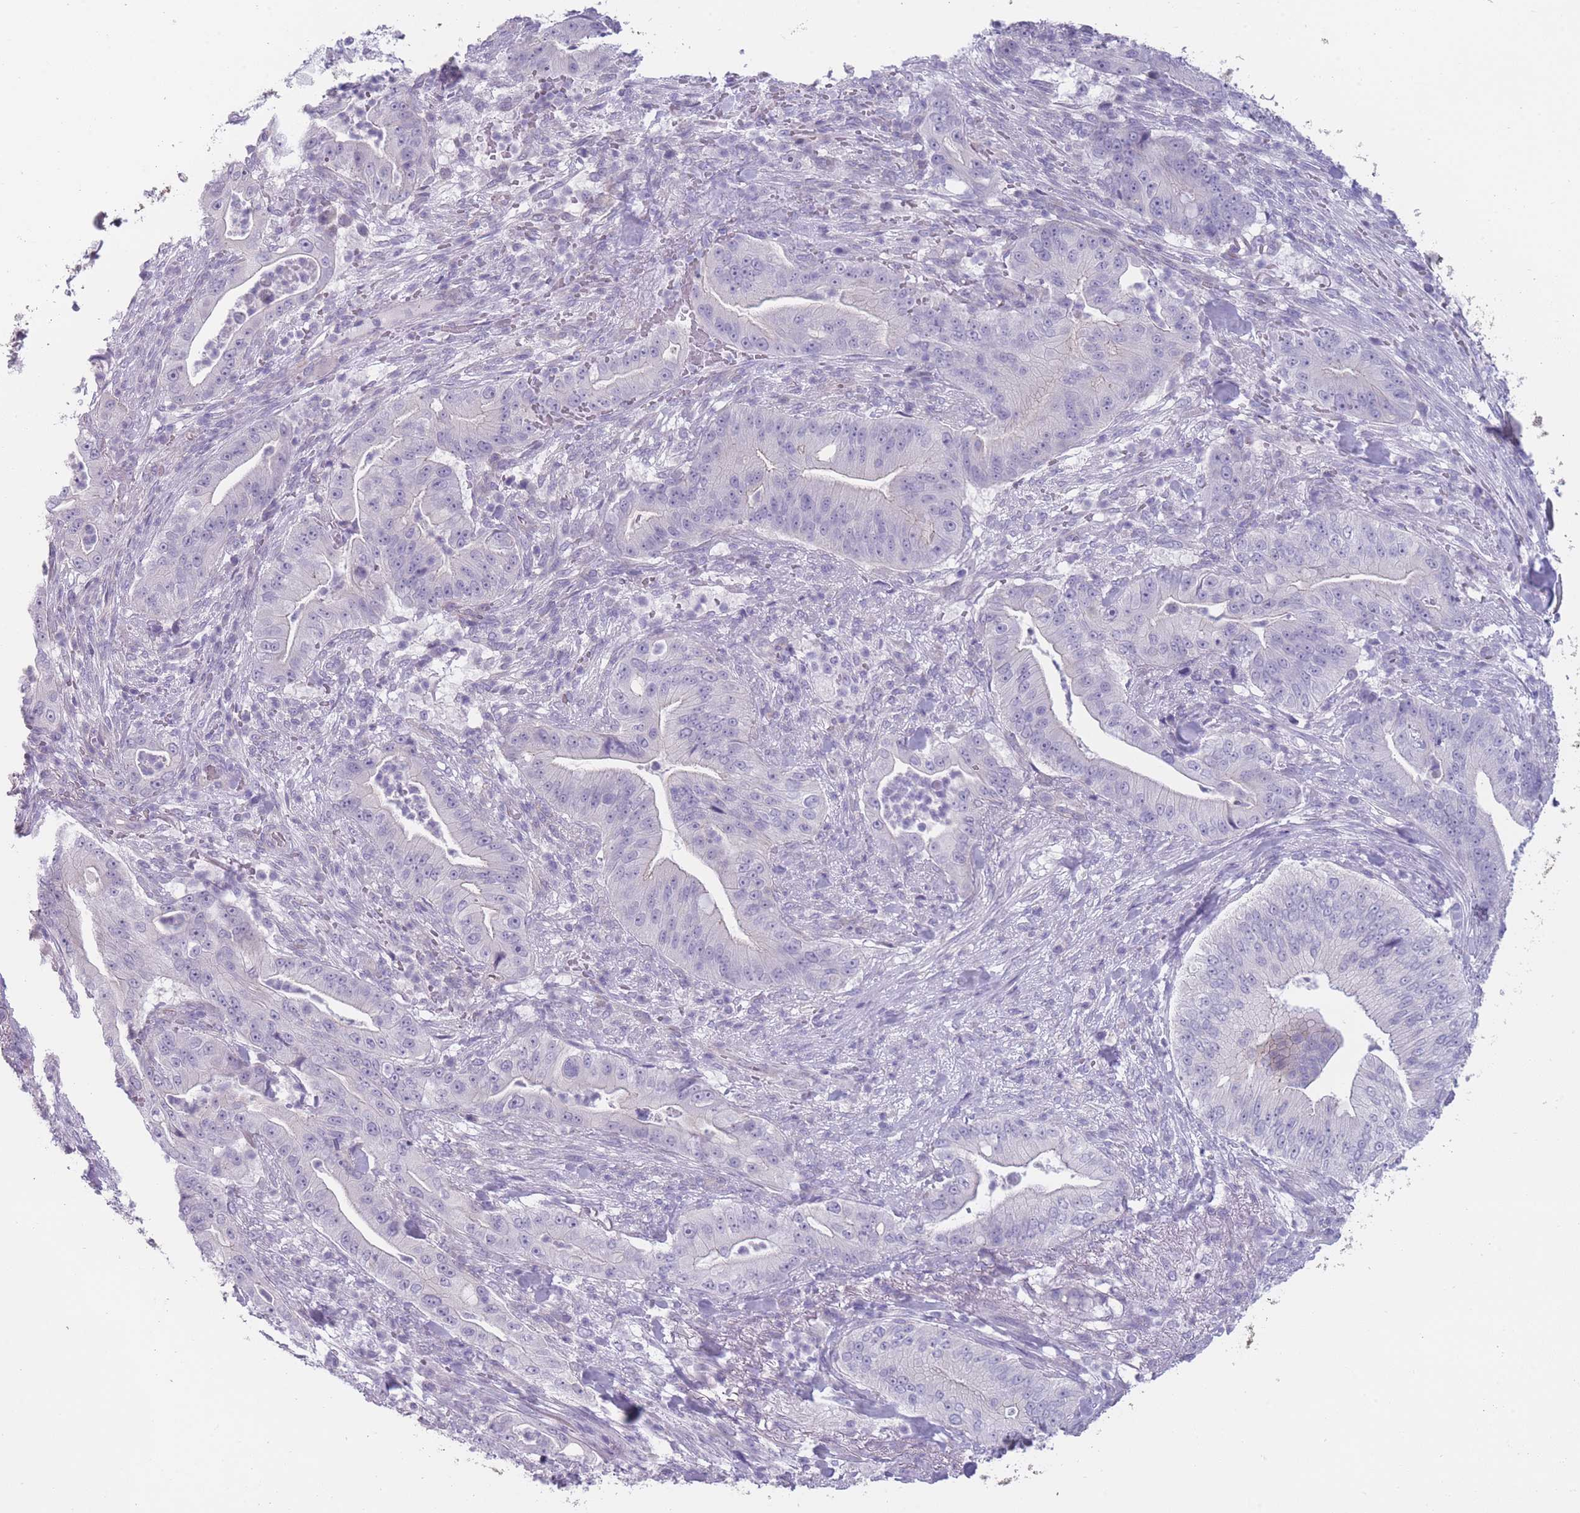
{"staining": {"intensity": "negative", "quantity": "none", "location": "none"}, "tissue": "pancreatic cancer", "cell_type": "Tumor cells", "image_type": "cancer", "snomed": [{"axis": "morphology", "description": "Adenocarcinoma, NOS"}, {"axis": "topography", "description": "Pancreas"}], "caption": "The photomicrograph demonstrates no significant positivity in tumor cells of pancreatic adenocarcinoma.", "gene": "DCANP1", "patient": {"sex": "male", "age": 71}}